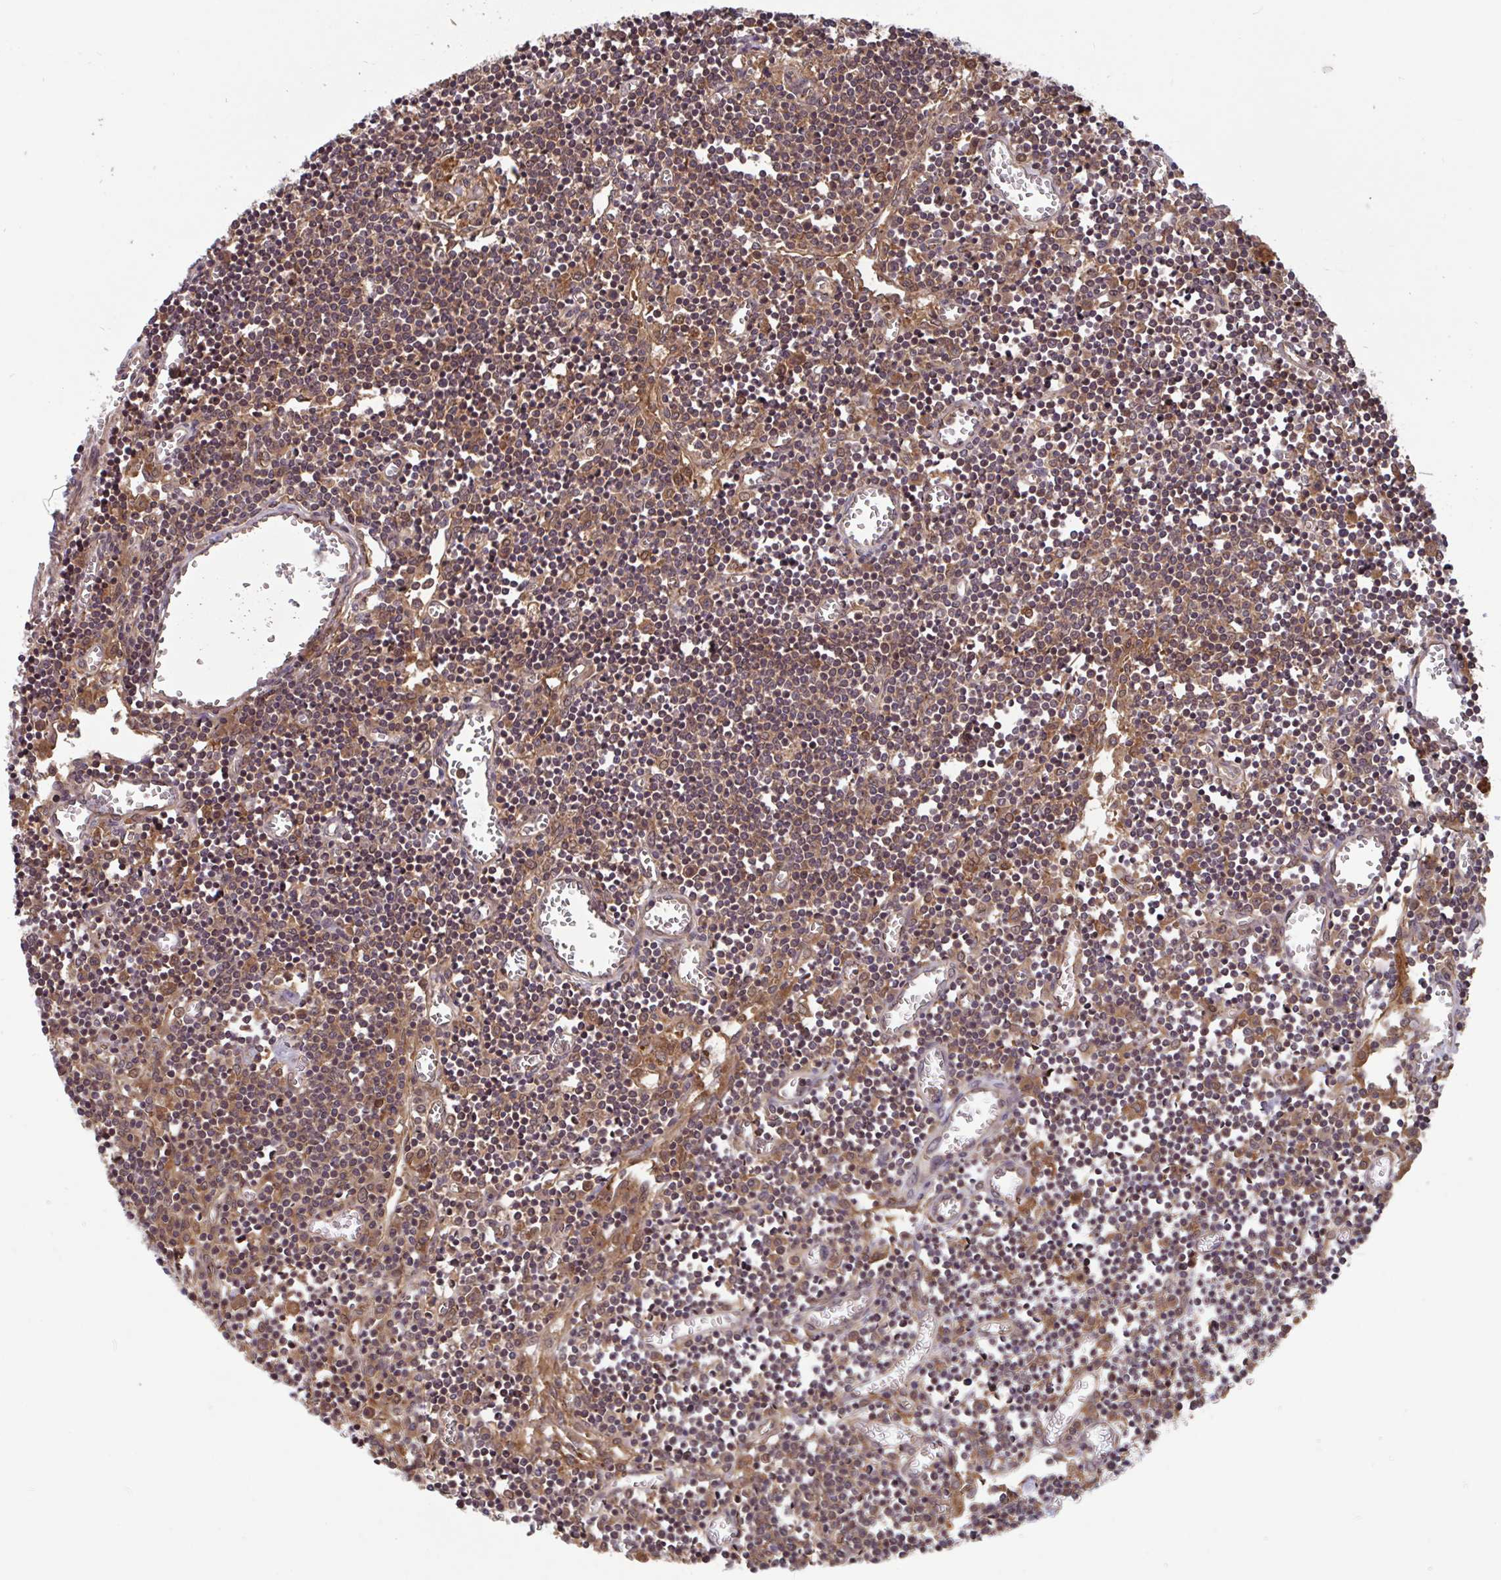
{"staining": {"intensity": "moderate", "quantity": ">75%", "location": "cytoplasmic/membranous"}, "tissue": "lymph node", "cell_type": "Germinal center cells", "image_type": "normal", "snomed": [{"axis": "morphology", "description": "Normal tissue, NOS"}, {"axis": "topography", "description": "Lymph node"}], "caption": "DAB (3,3'-diaminobenzidine) immunohistochemical staining of normal human lymph node shows moderate cytoplasmic/membranous protein staining in approximately >75% of germinal center cells.", "gene": "TIGAR", "patient": {"sex": "male", "age": 66}}